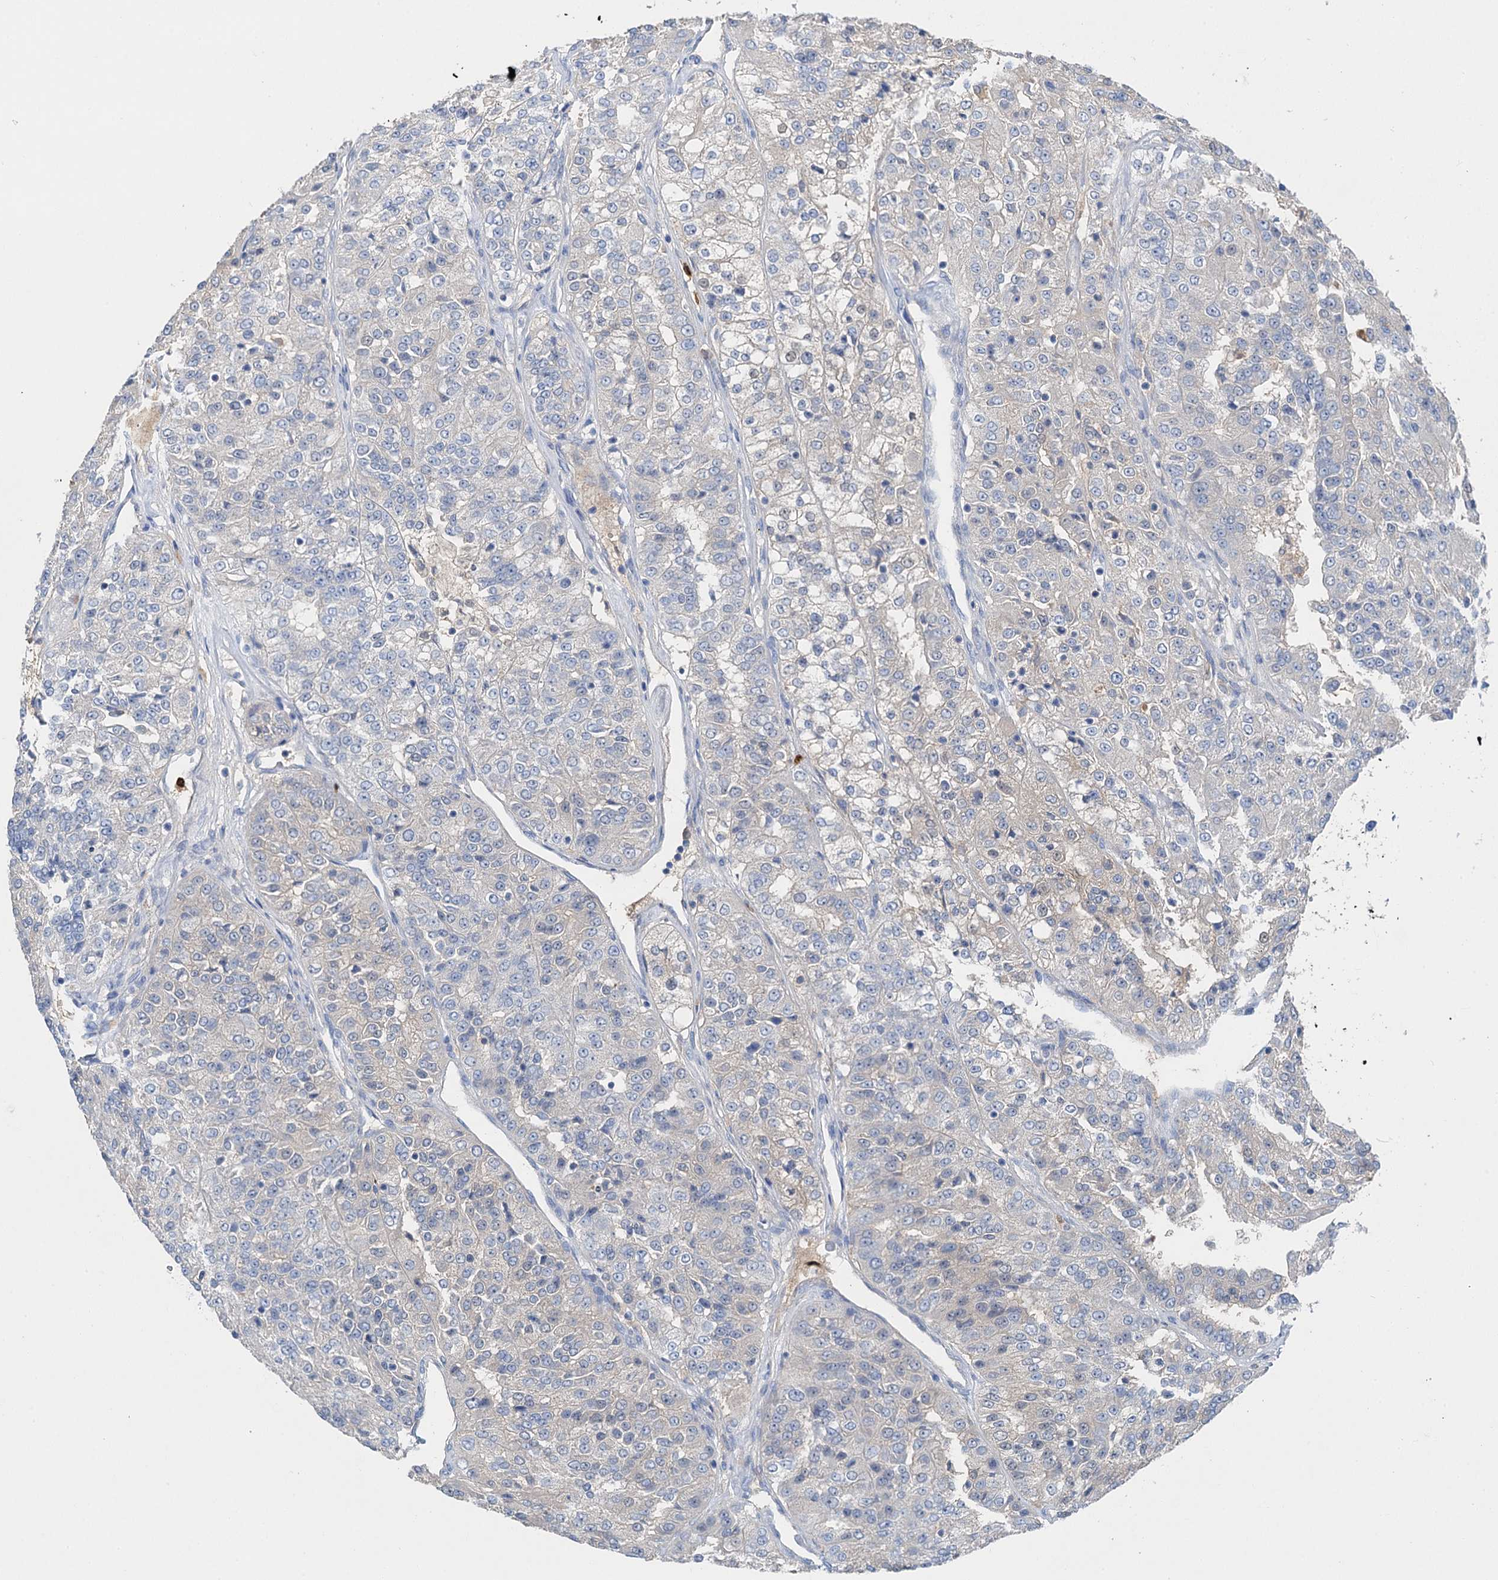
{"staining": {"intensity": "negative", "quantity": "none", "location": "none"}, "tissue": "renal cancer", "cell_type": "Tumor cells", "image_type": "cancer", "snomed": [{"axis": "morphology", "description": "Adenocarcinoma, NOS"}, {"axis": "topography", "description": "Kidney"}], "caption": "A micrograph of renal cancer (adenocarcinoma) stained for a protein reveals no brown staining in tumor cells.", "gene": "OTOA", "patient": {"sex": "female", "age": 63}}